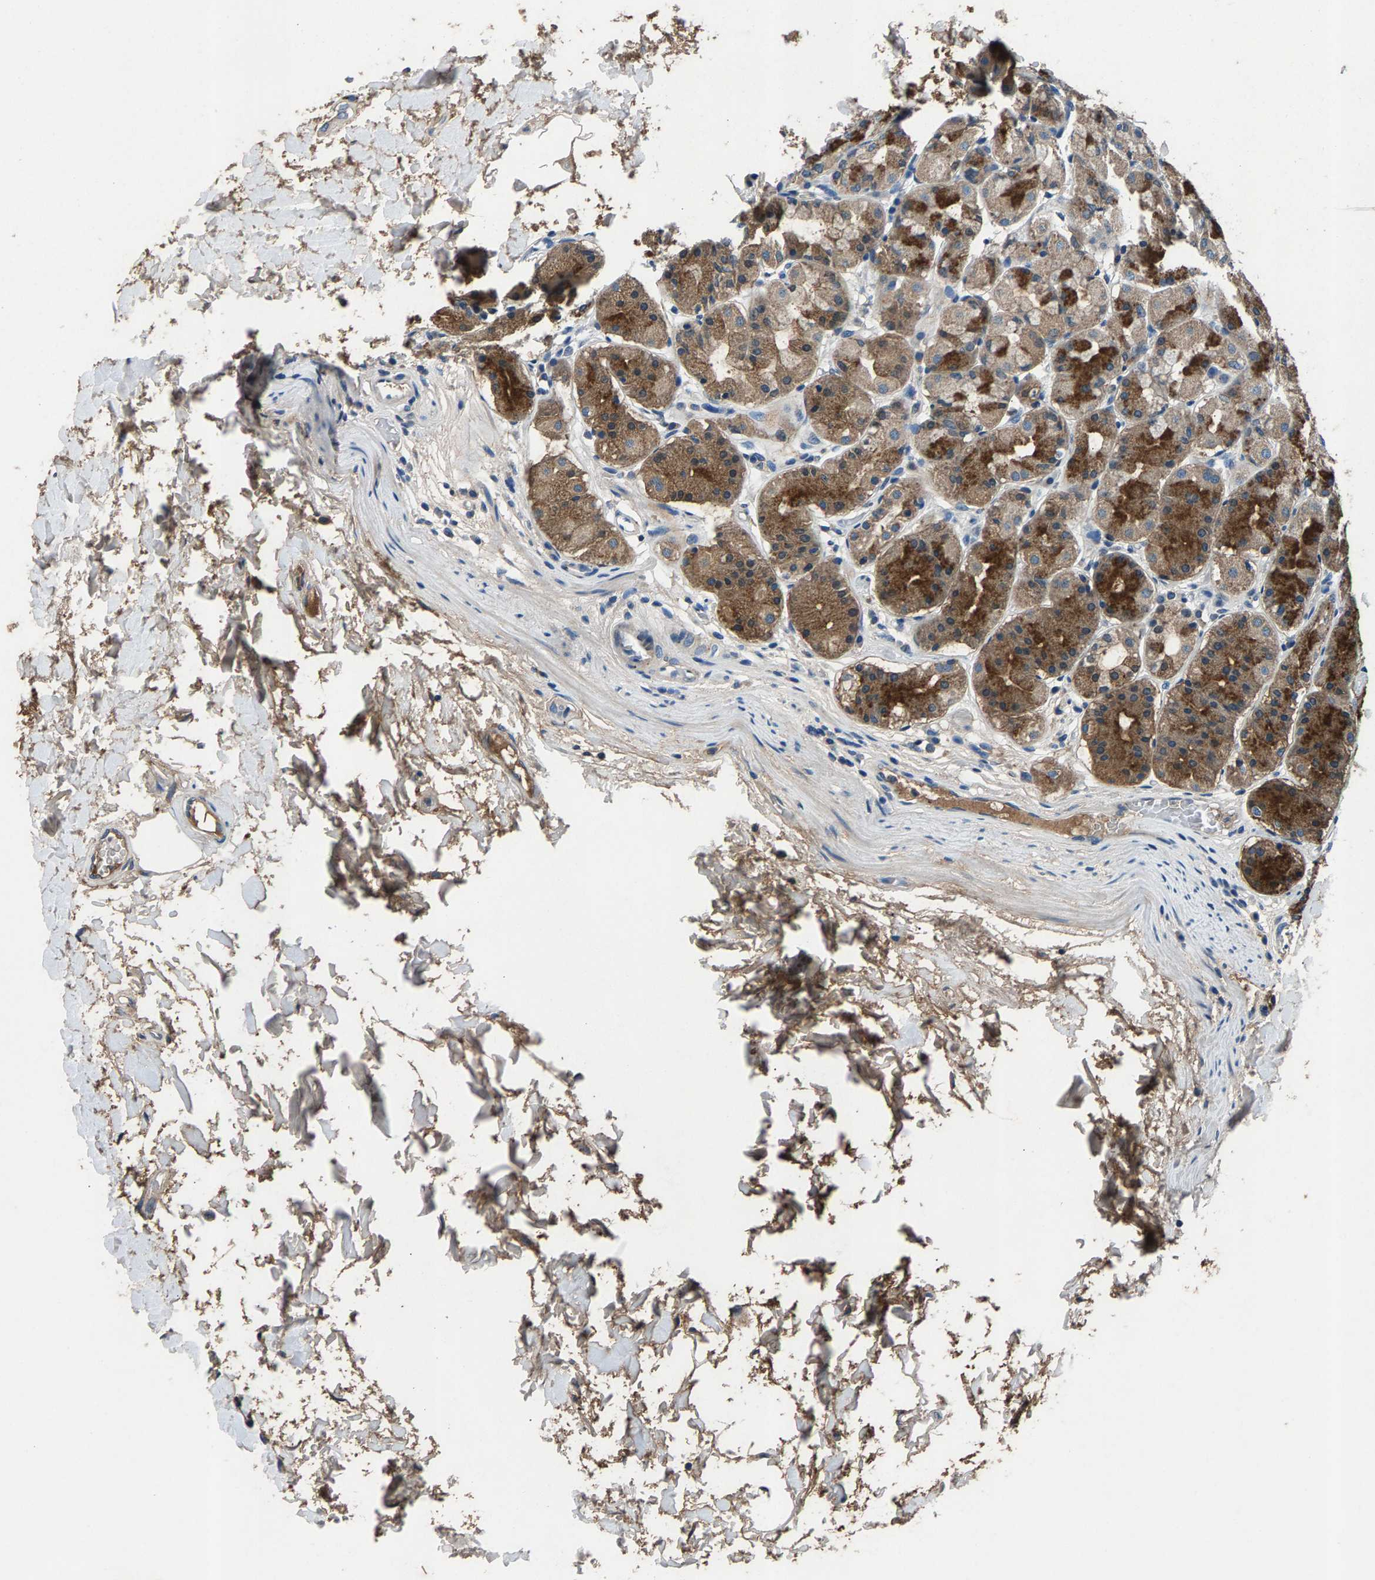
{"staining": {"intensity": "moderate", "quantity": "25%-75%", "location": "cytoplasmic/membranous"}, "tissue": "stomach", "cell_type": "Glandular cells", "image_type": "normal", "snomed": [{"axis": "morphology", "description": "Normal tissue, NOS"}, {"axis": "topography", "description": "Stomach"}, {"axis": "topography", "description": "Stomach, lower"}], "caption": "Glandular cells display medium levels of moderate cytoplasmic/membranous expression in approximately 25%-75% of cells in normal human stomach.", "gene": "PRXL2C", "patient": {"sex": "female", "age": 56}}